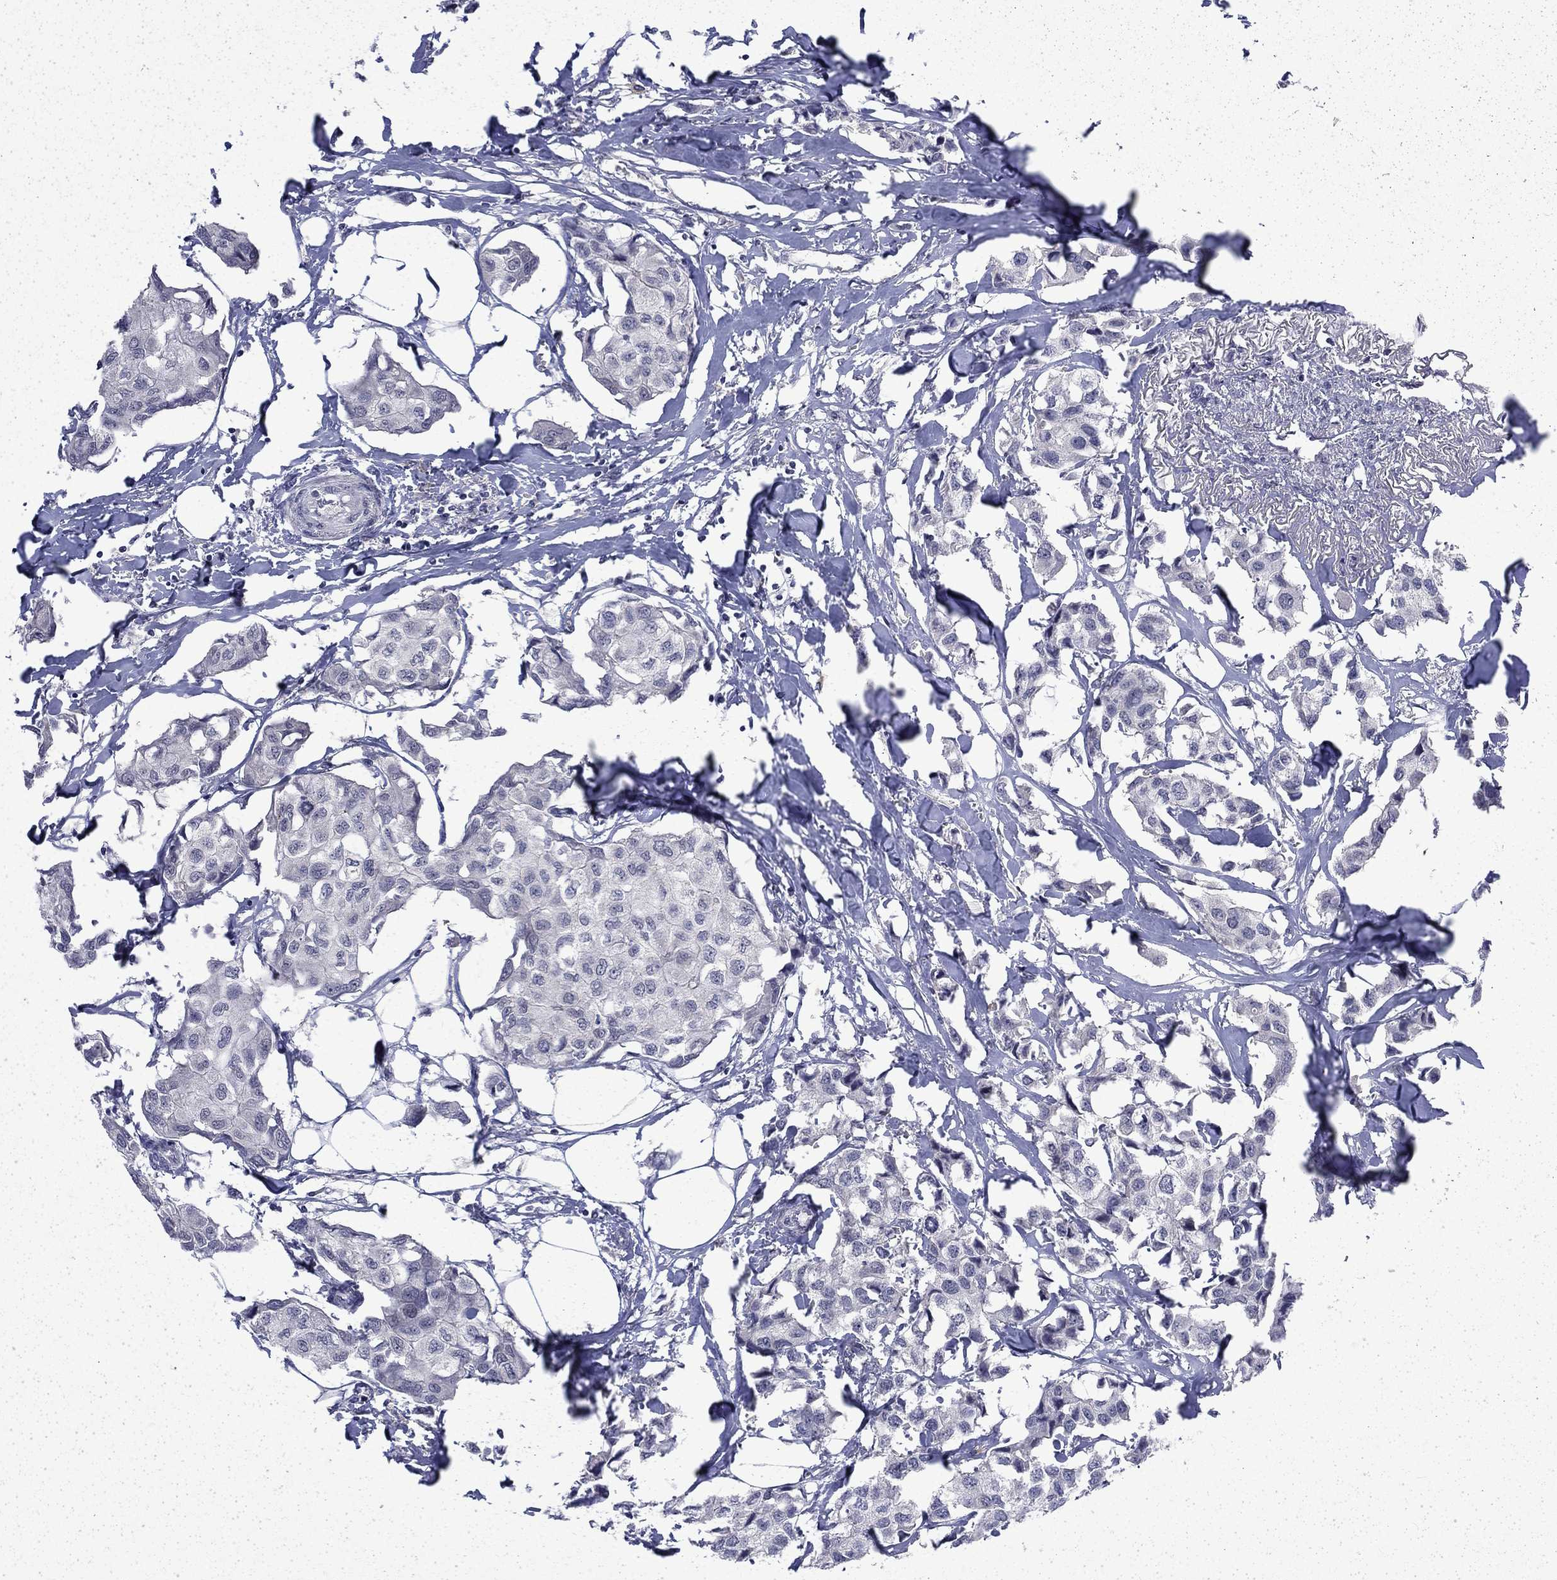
{"staining": {"intensity": "negative", "quantity": "none", "location": "none"}, "tissue": "breast cancer", "cell_type": "Tumor cells", "image_type": "cancer", "snomed": [{"axis": "morphology", "description": "Duct carcinoma"}, {"axis": "topography", "description": "Breast"}], "caption": "Breast infiltrating ductal carcinoma stained for a protein using IHC displays no expression tumor cells.", "gene": "CHAT", "patient": {"sex": "female", "age": 80}}